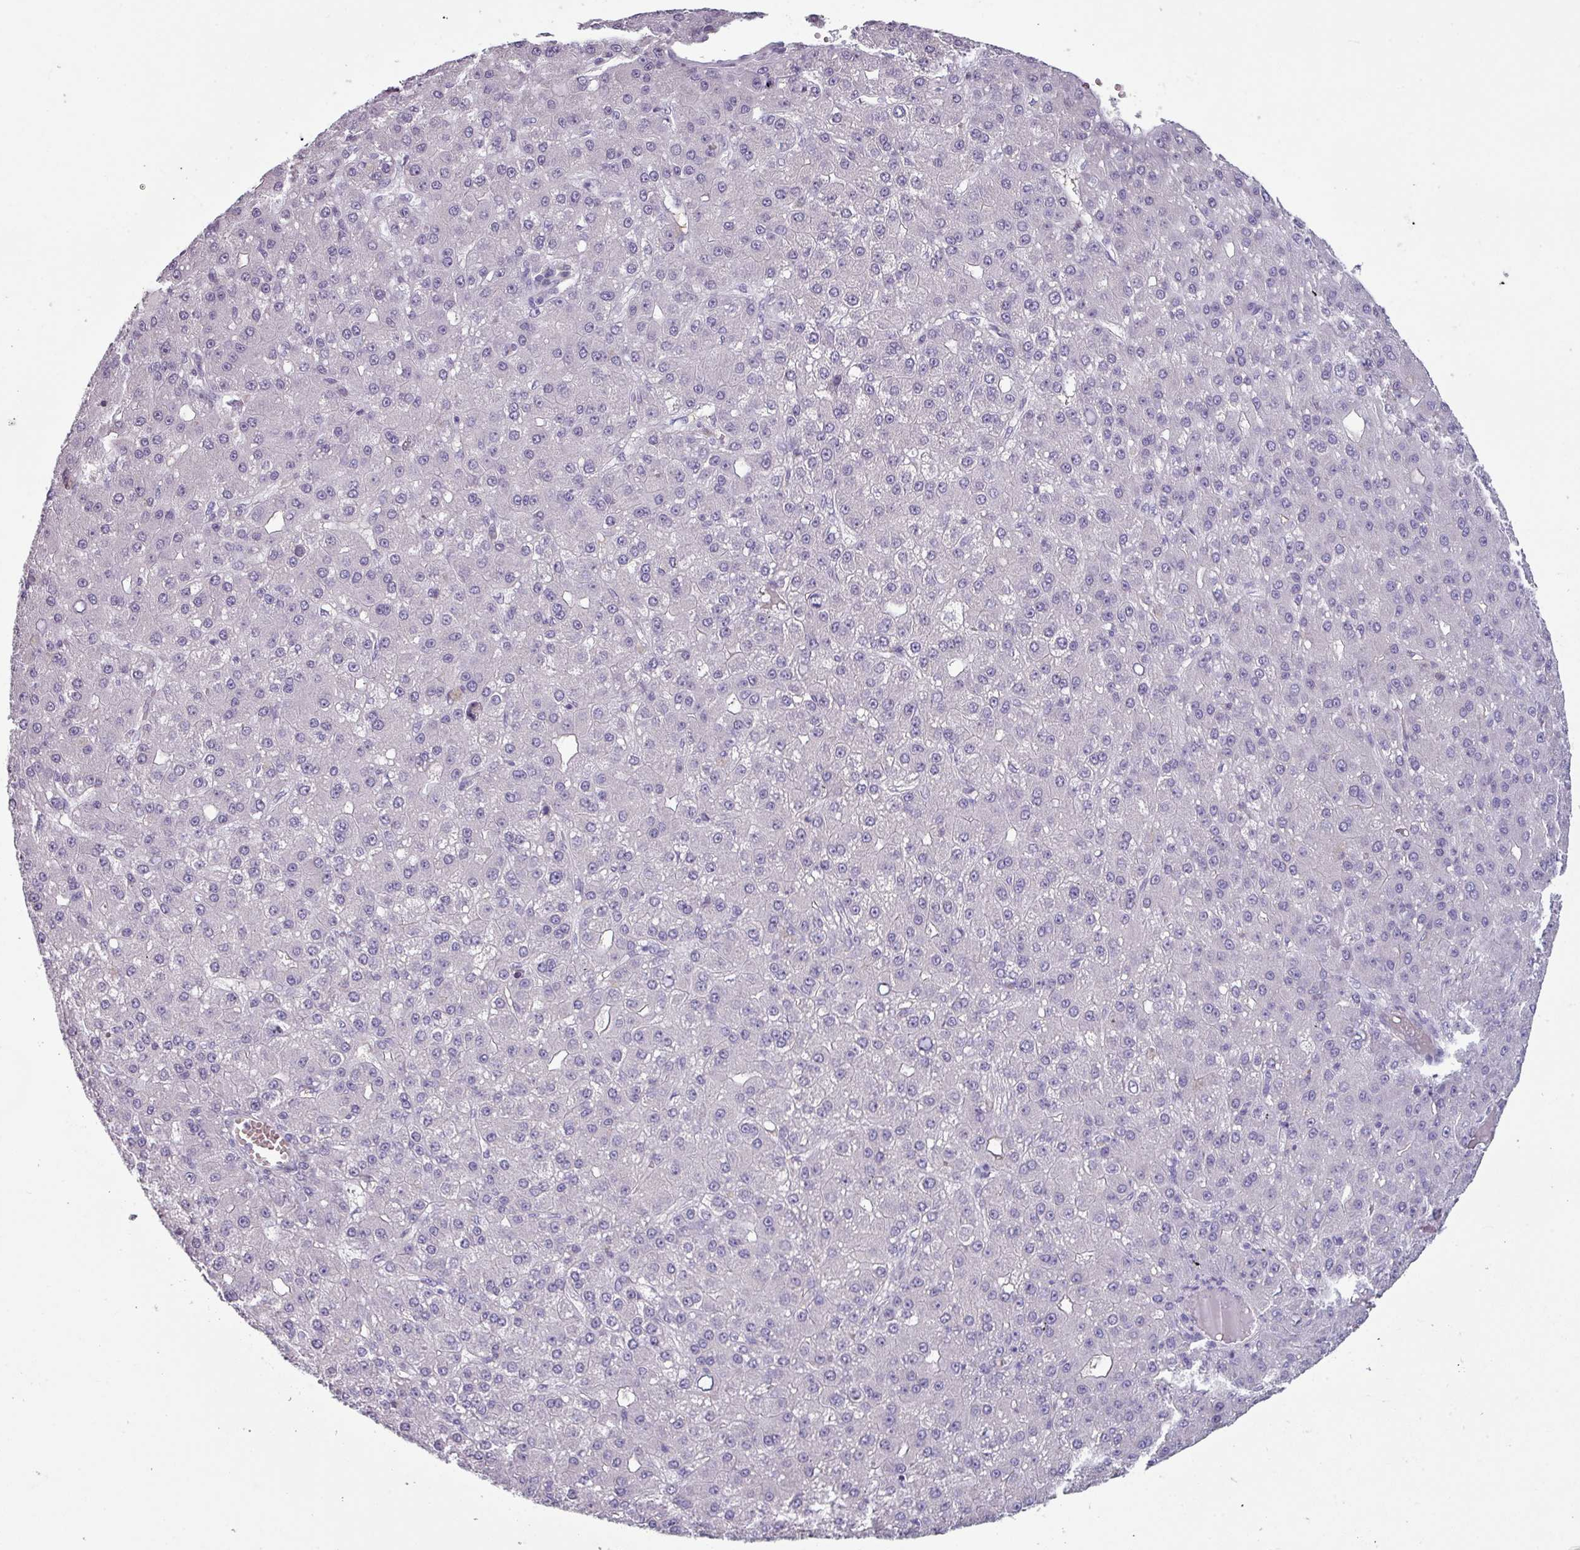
{"staining": {"intensity": "negative", "quantity": "none", "location": "none"}, "tissue": "liver cancer", "cell_type": "Tumor cells", "image_type": "cancer", "snomed": [{"axis": "morphology", "description": "Carcinoma, Hepatocellular, NOS"}, {"axis": "topography", "description": "Liver"}], "caption": "An image of human liver cancer (hepatocellular carcinoma) is negative for staining in tumor cells.", "gene": "AREL1", "patient": {"sex": "male", "age": 67}}